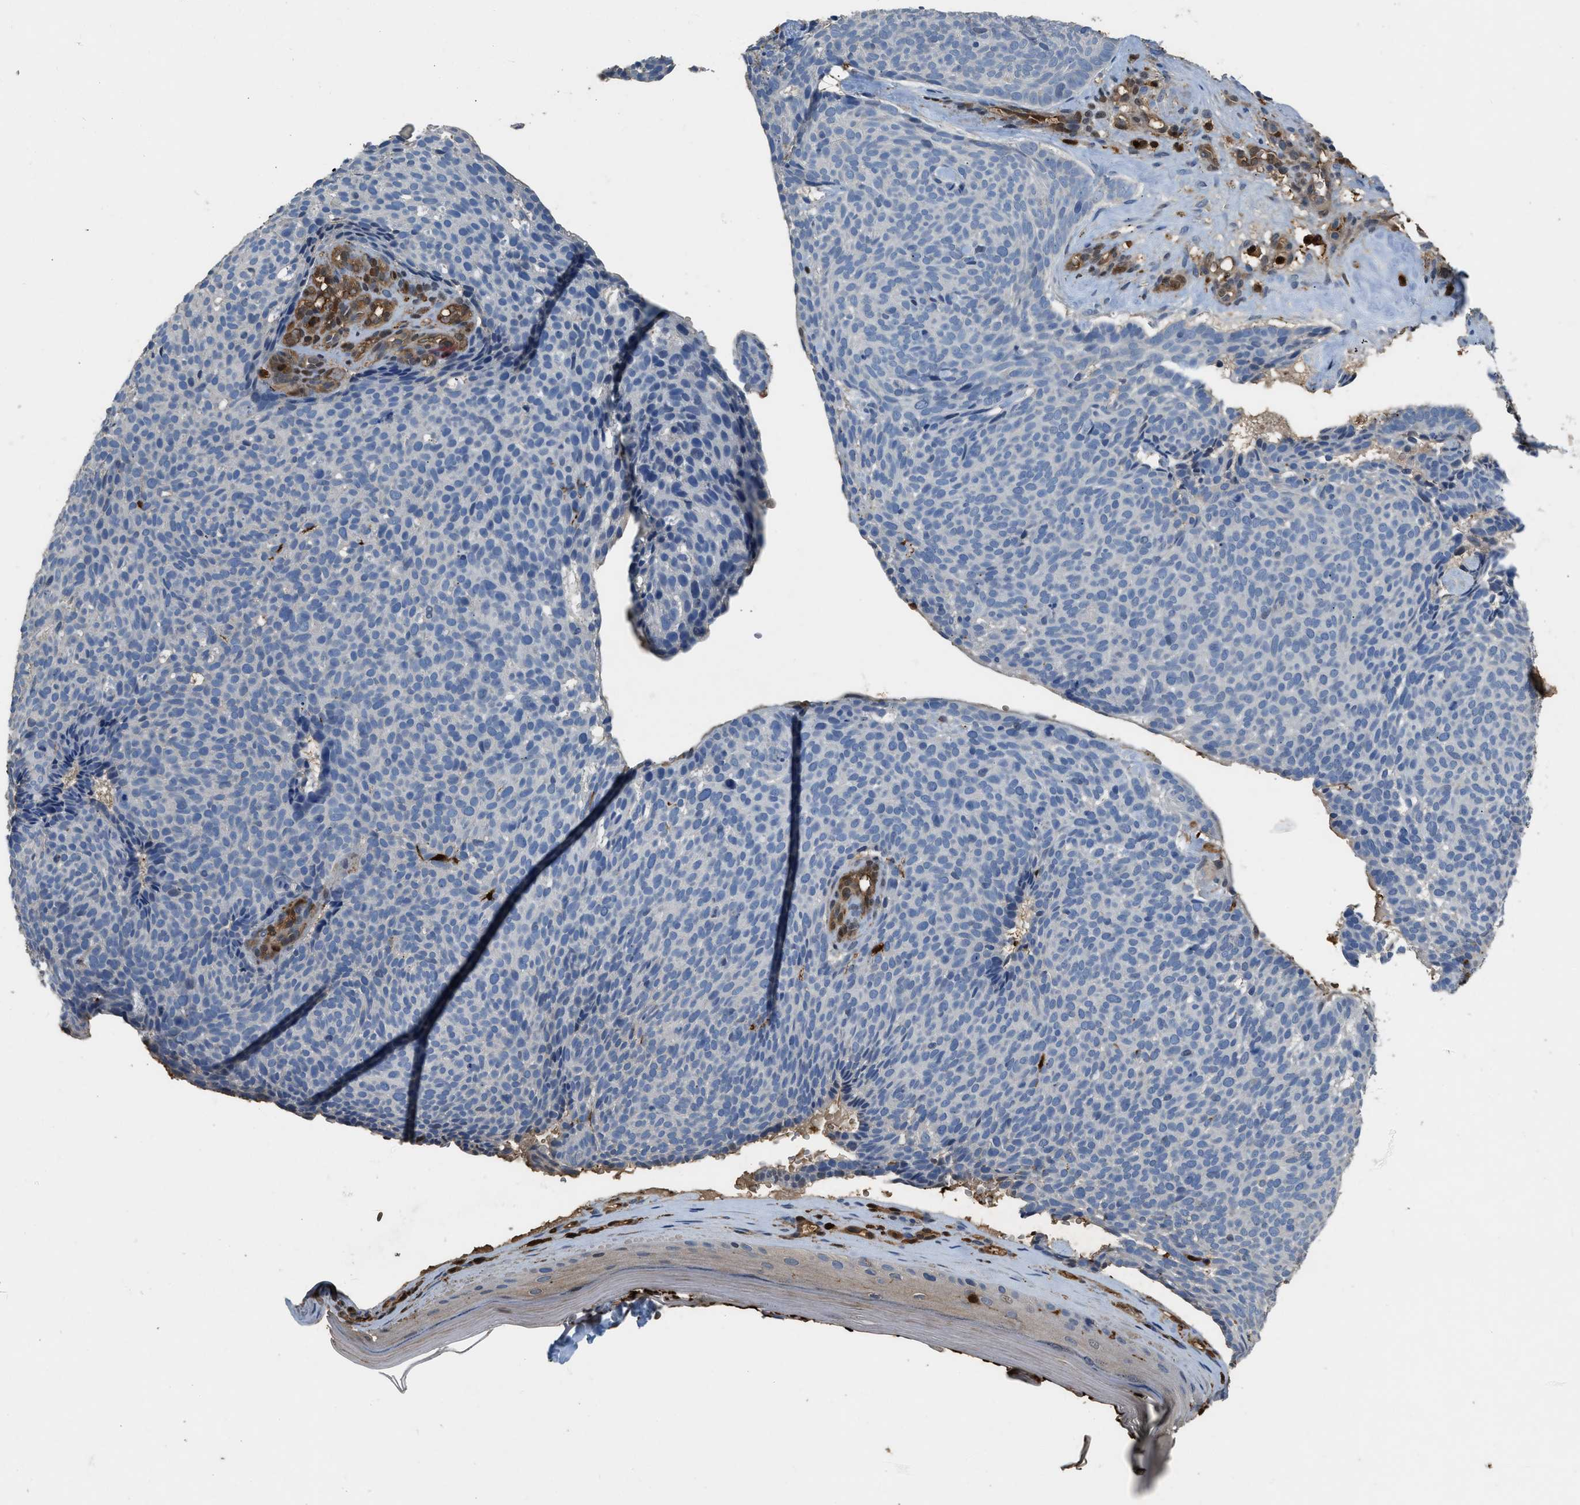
{"staining": {"intensity": "negative", "quantity": "none", "location": "none"}, "tissue": "skin cancer", "cell_type": "Tumor cells", "image_type": "cancer", "snomed": [{"axis": "morphology", "description": "Basal cell carcinoma"}, {"axis": "topography", "description": "Skin"}], "caption": "Human skin basal cell carcinoma stained for a protein using immunohistochemistry reveals no expression in tumor cells.", "gene": "ARHGDIB", "patient": {"sex": "male", "age": 61}}